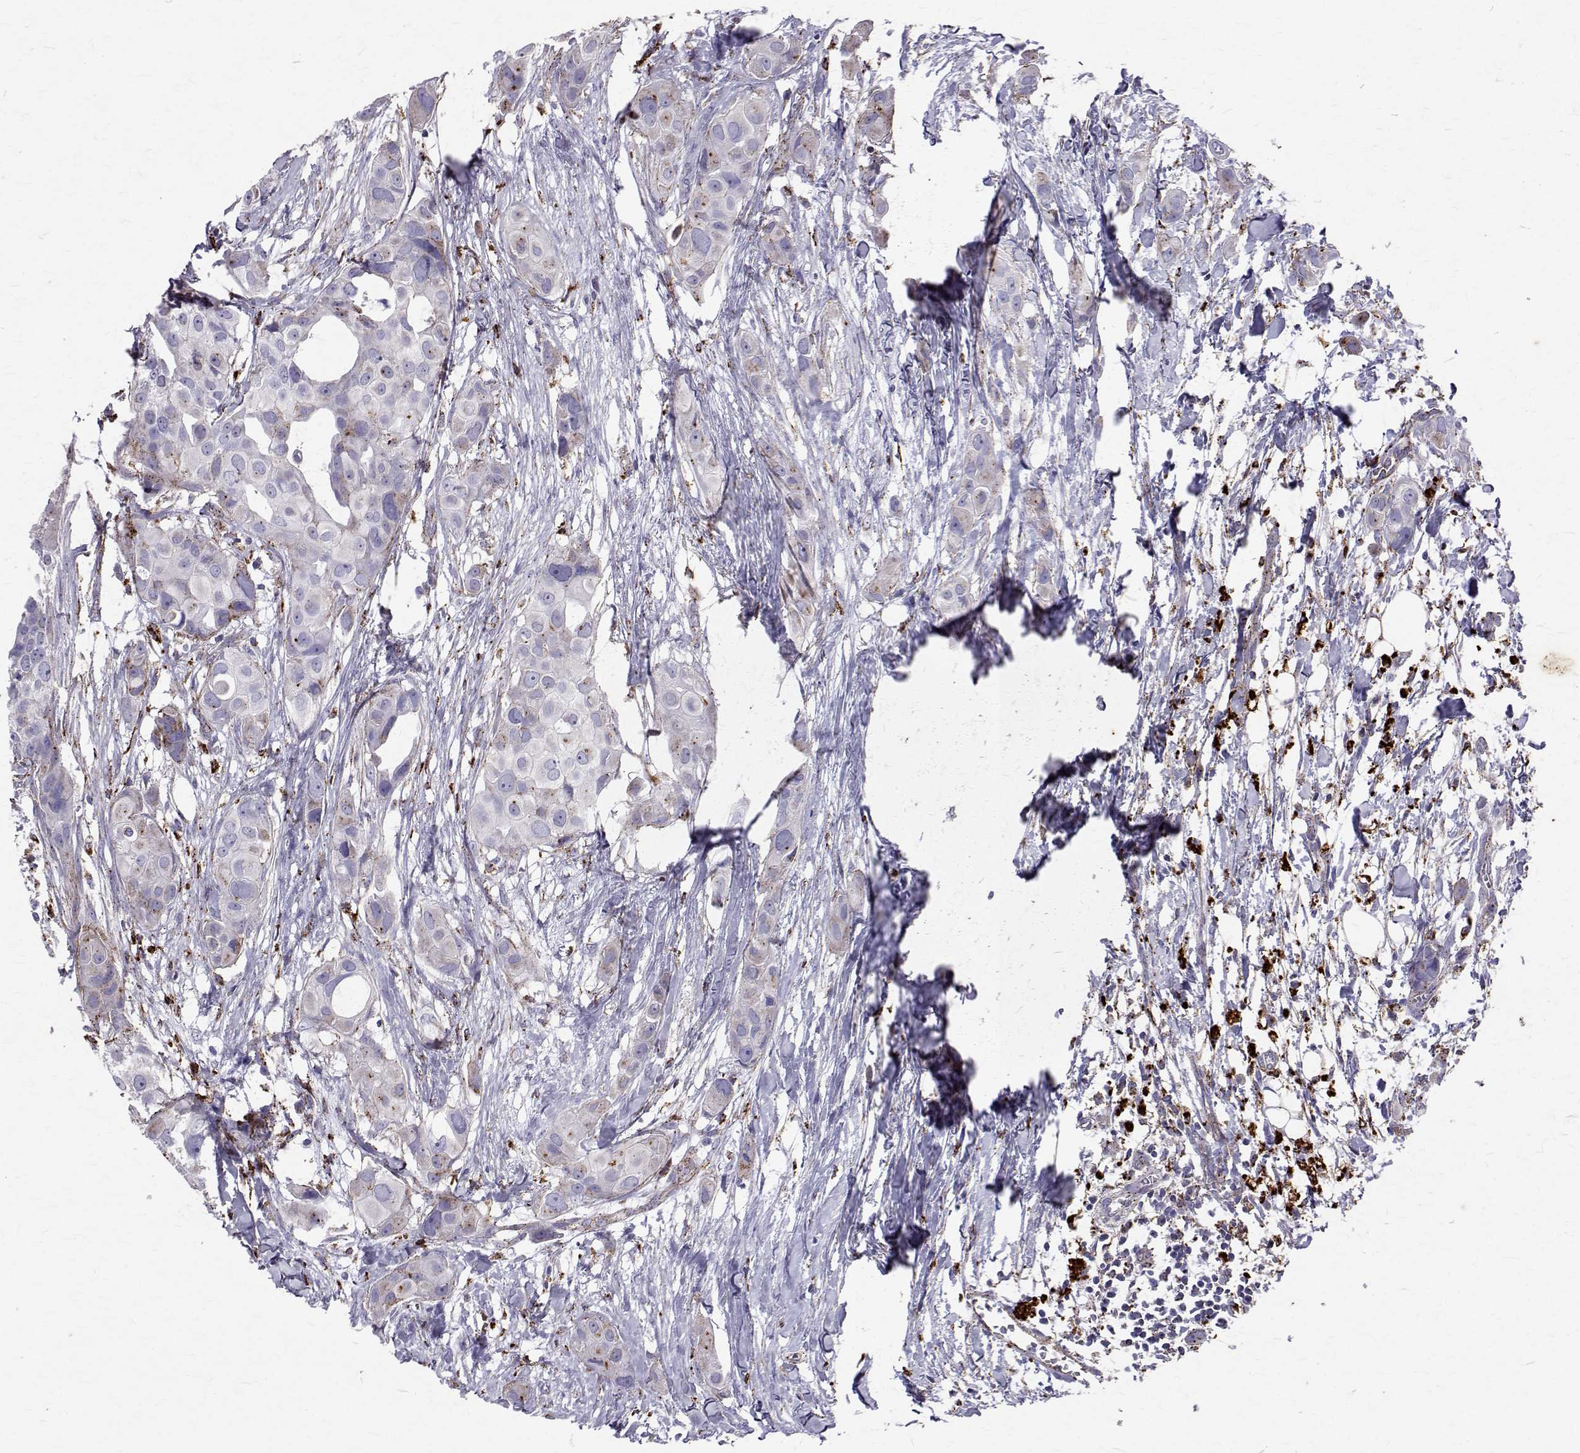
{"staining": {"intensity": "negative", "quantity": "none", "location": "none"}, "tissue": "breast cancer", "cell_type": "Tumor cells", "image_type": "cancer", "snomed": [{"axis": "morphology", "description": "Duct carcinoma"}, {"axis": "topography", "description": "Breast"}], "caption": "The photomicrograph reveals no staining of tumor cells in breast cancer (infiltrating ductal carcinoma). The staining is performed using DAB (3,3'-diaminobenzidine) brown chromogen with nuclei counter-stained in using hematoxylin.", "gene": "TPP1", "patient": {"sex": "female", "age": 38}}